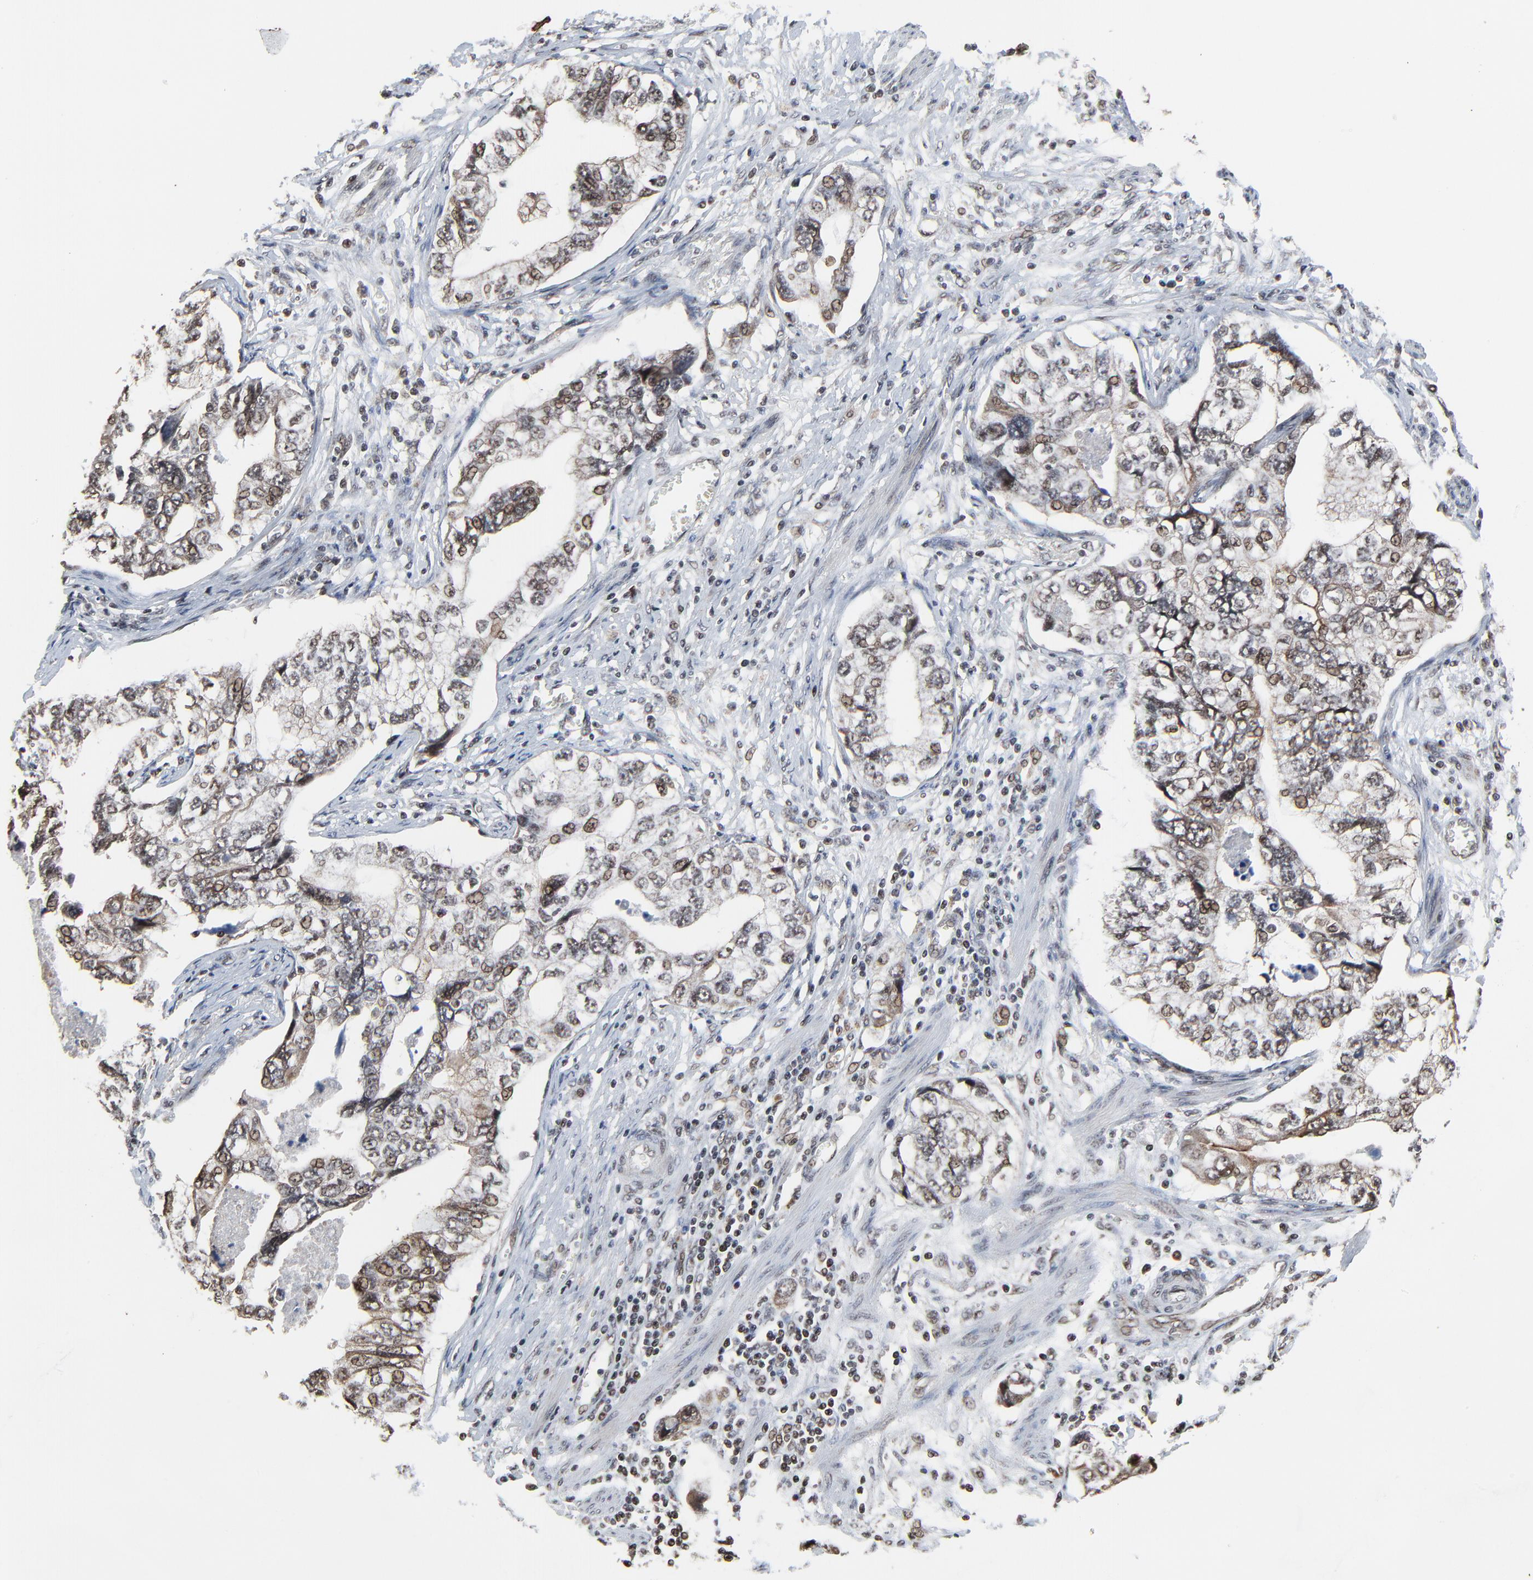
{"staining": {"intensity": "weak", "quantity": "25%-75%", "location": "cytoplasmic/membranous,nuclear"}, "tissue": "stomach cancer", "cell_type": "Tumor cells", "image_type": "cancer", "snomed": [{"axis": "morphology", "description": "Adenocarcinoma, NOS"}, {"axis": "topography", "description": "Pancreas"}, {"axis": "topography", "description": "Stomach, upper"}], "caption": "The image reveals a brown stain indicating the presence of a protein in the cytoplasmic/membranous and nuclear of tumor cells in adenocarcinoma (stomach). (DAB IHC with brightfield microscopy, high magnification).", "gene": "RHOJ", "patient": {"sex": "male", "age": 77}}